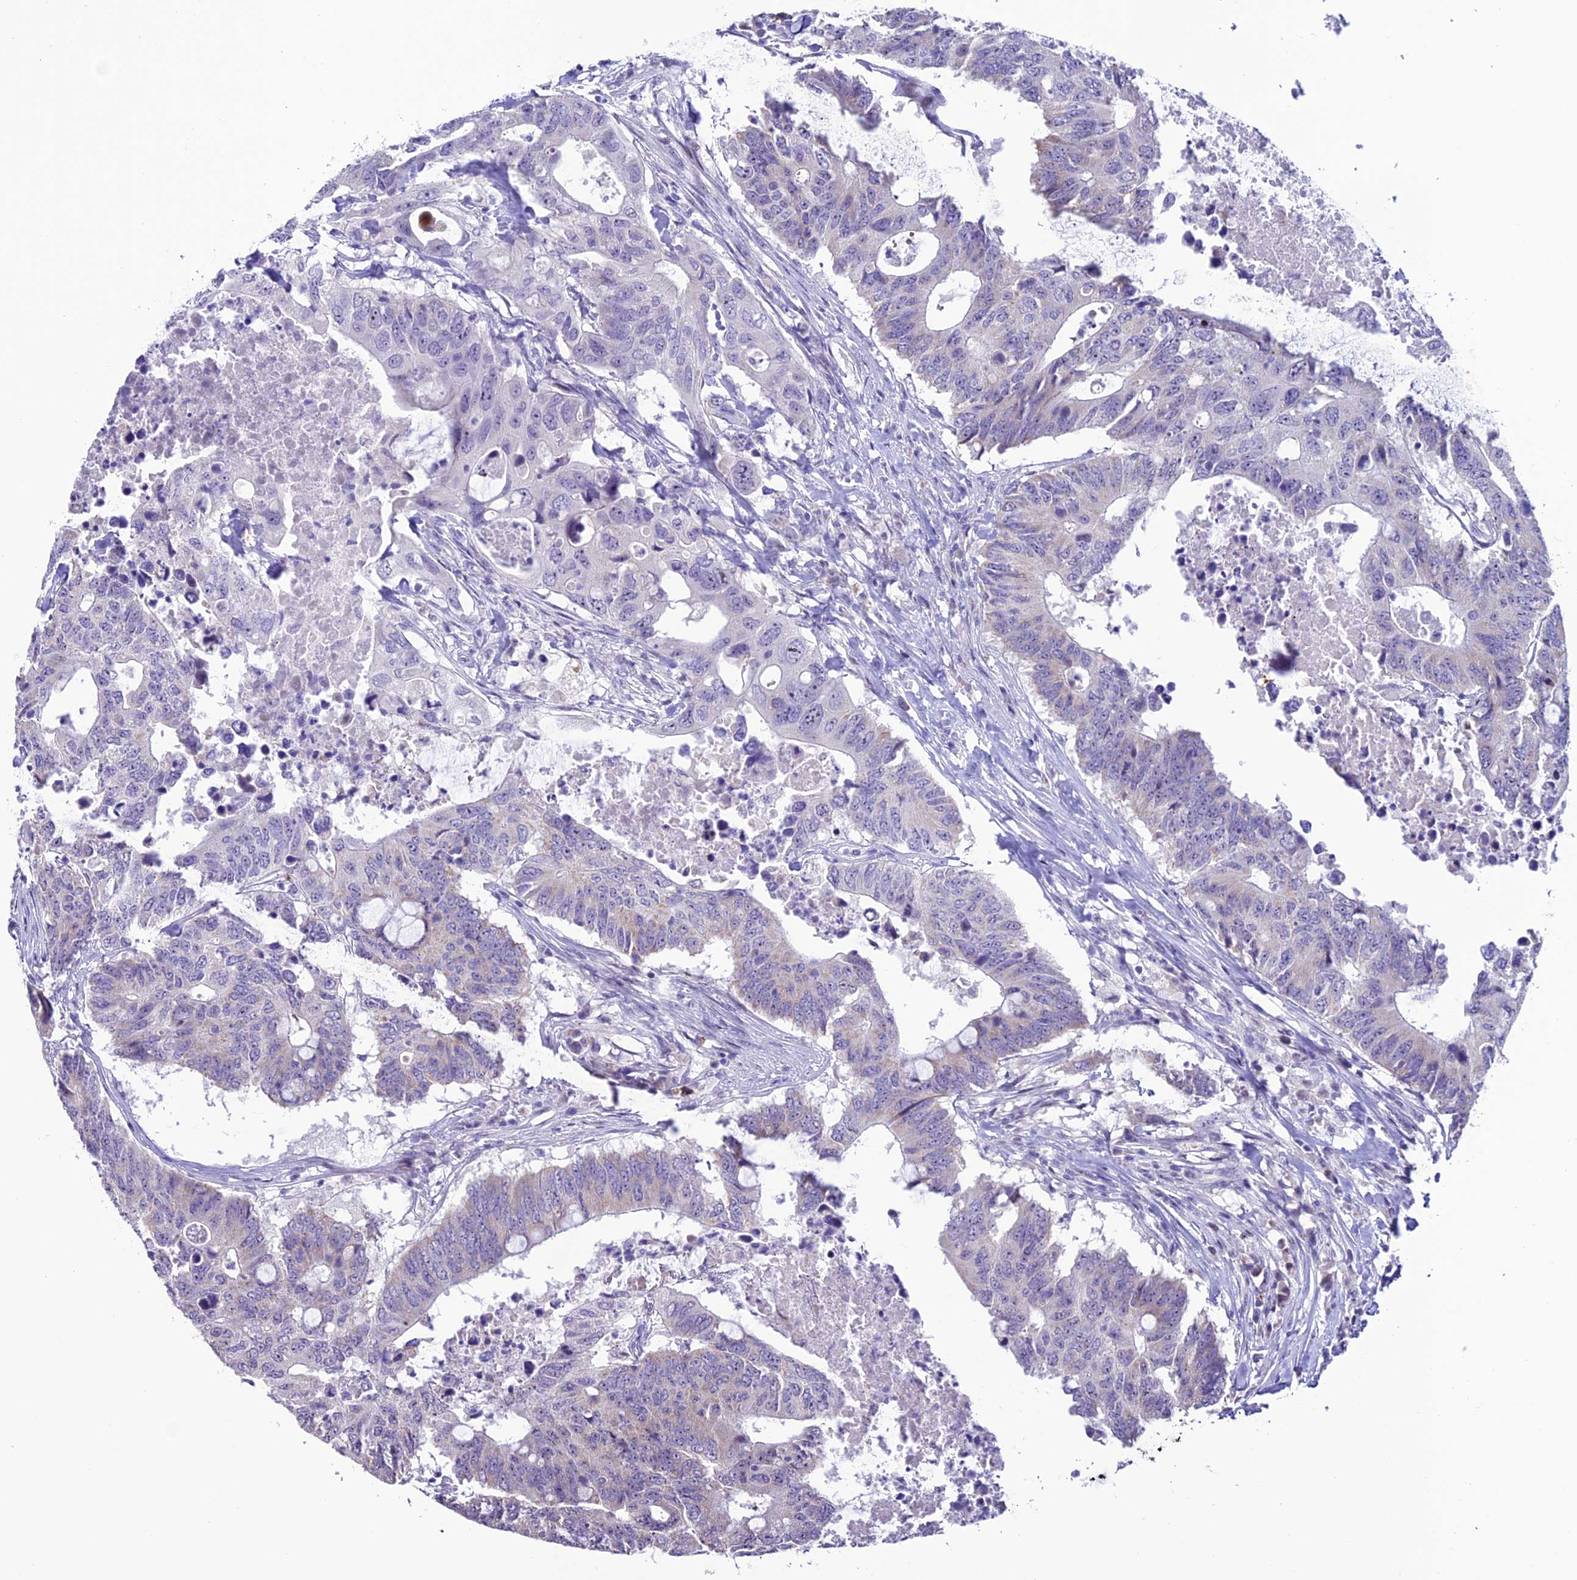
{"staining": {"intensity": "negative", "quantity": "none", "location": "none"}, "tissue": "colorectal cancer", "cell_type": "Tumor cells", "image_type": "cancer", "snomed": [{"axis": "morphology", "description": "Adenocarcinoma, NOS"}, {"axis": "topography", "description": "Colon"}], "caption": "A high-resolution histopathology image shows immunohistochemistry (IHC) staining of colorectal cancer, which demonstrates no significant positivity in tumor cells.", "gene": "SLC10A1", "patient": {"sex": "male", "age": 71}}